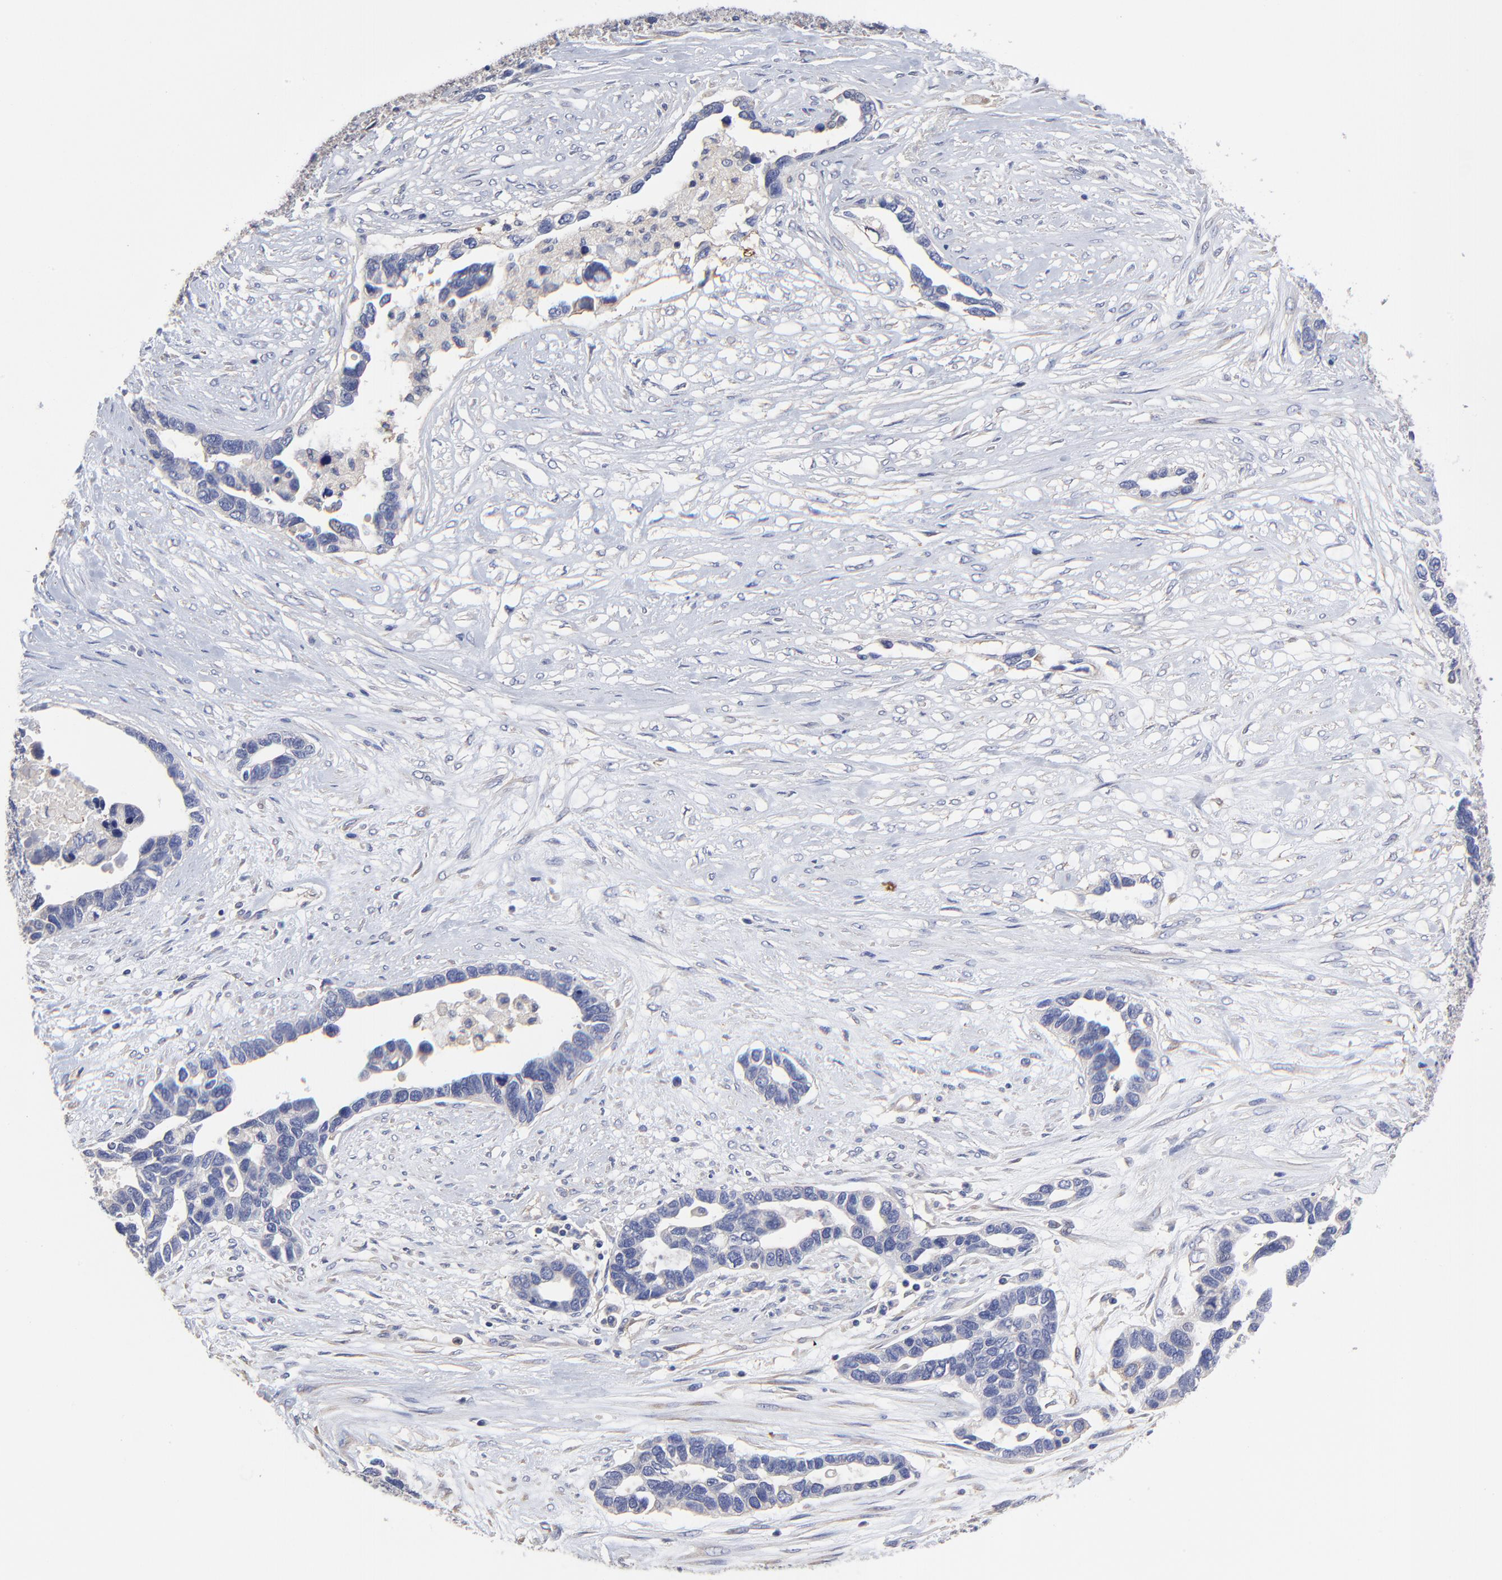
{"staining": {"intensity": "negative", "quantity": "none", "location": "none"}, "tissue": "ovarian cancer", "cell_type": "Tumor cells", "image_type": "cancer", "snomed": [{"axis": "morphology", "description": "Cystadenocarcinoma, serous, NOS"}, {"axis": "topography", "description": "Ovary"}], "caption": "Histopathology image shows no significant protein expression in tumor cells of ovarian cancer (serous cystadenocarcinoma).", "gene": "SULF2", "patient": {"sex": "female", "age": 54}}